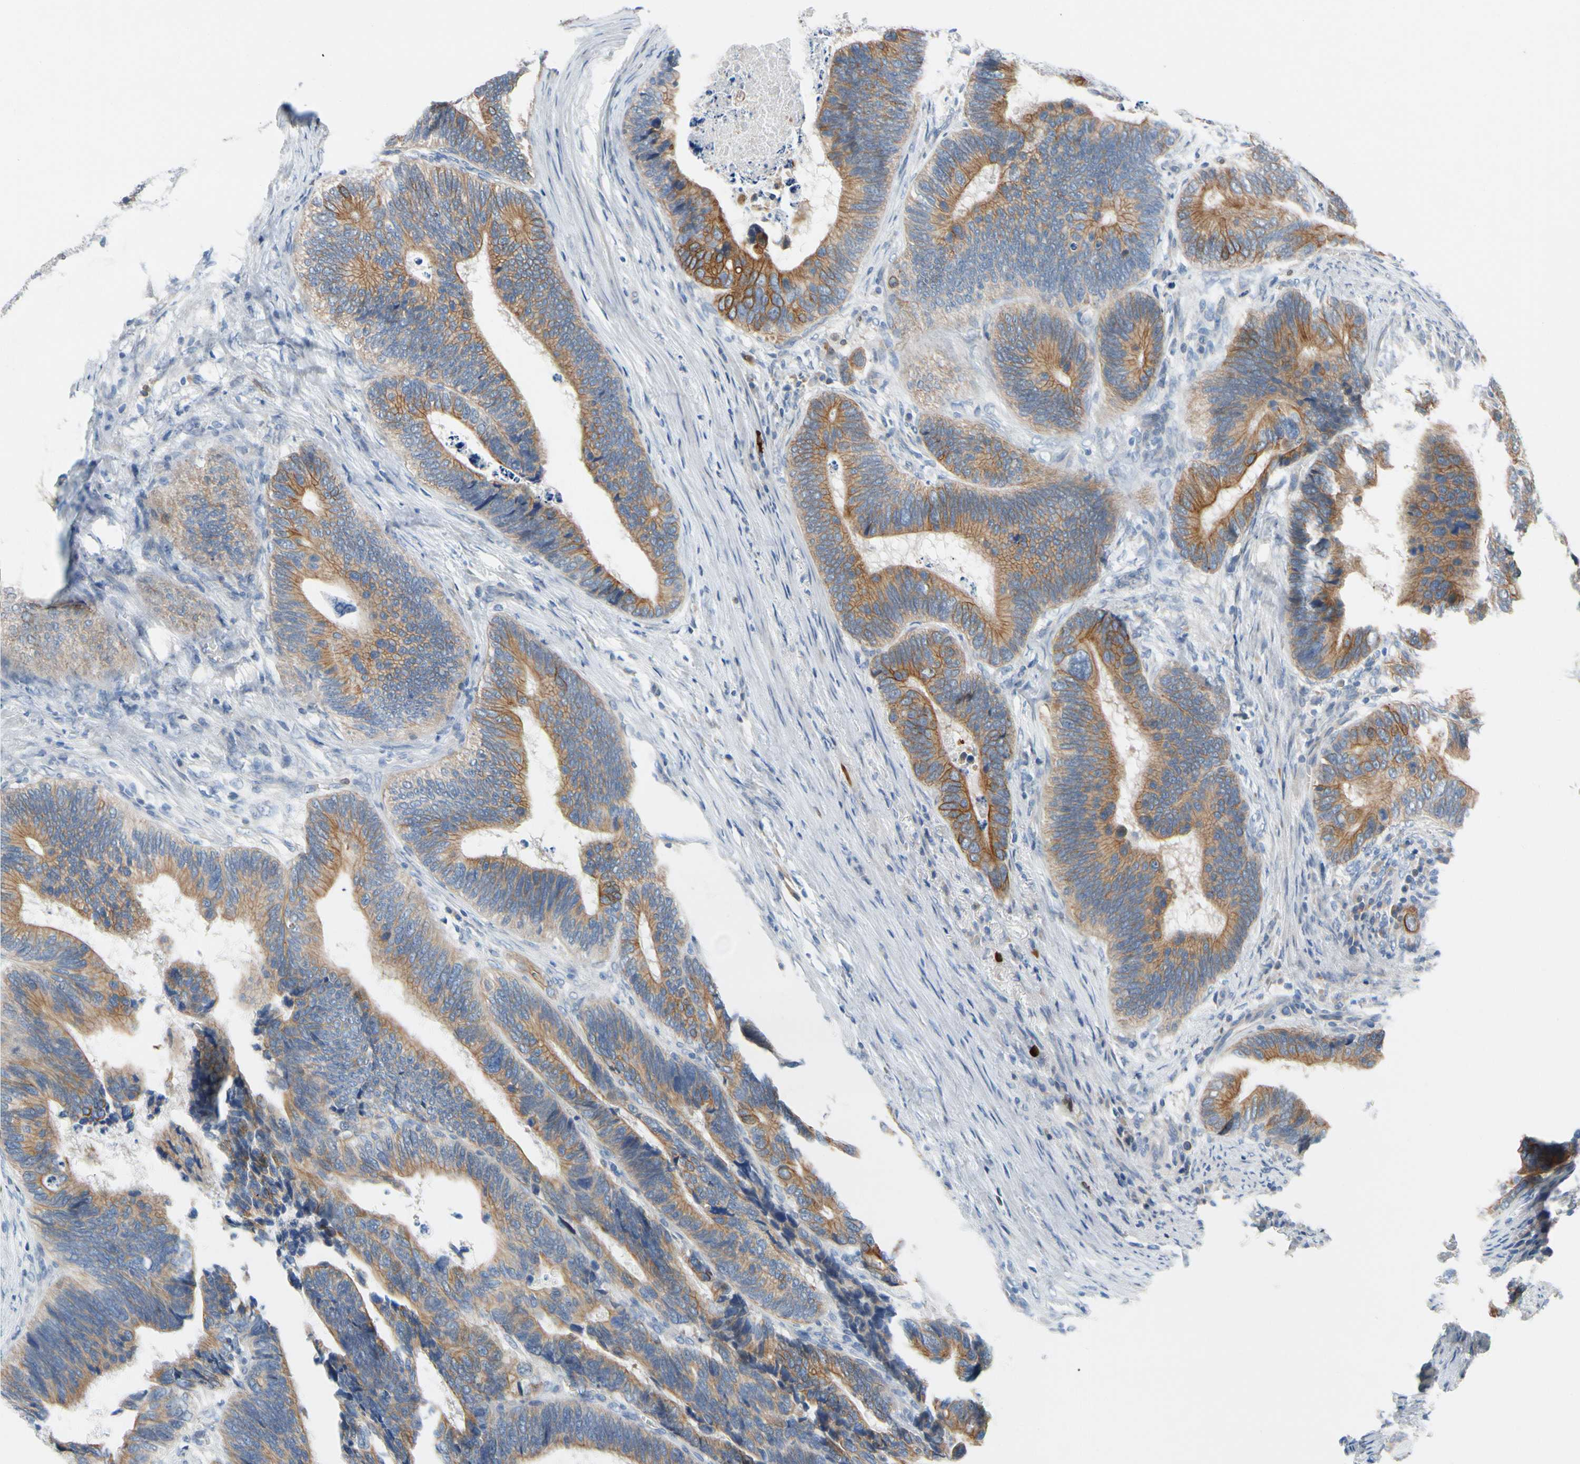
{"staining": {"intensity": "moderate", "quantity": ">75%", "location": "cytoplasmic/membranous"}, "tissue": "colorectal cancer", "cell_type": "Tumor cells", "image_type": "cancer", "snomed": [{"axis": "morphology", "description": "Adenocarcinoma, NOS"}, {"axis": "topography", "description": "Colon"}], "caption": "Protein staining of colorectal cancer (adenocarcinoma) tissue displays moderate cytoplasmic/membranous positivity in approximately >75% of tumor cells.", "gene": "ZNF132", "patient": {"sex": "male", "age": 72}}